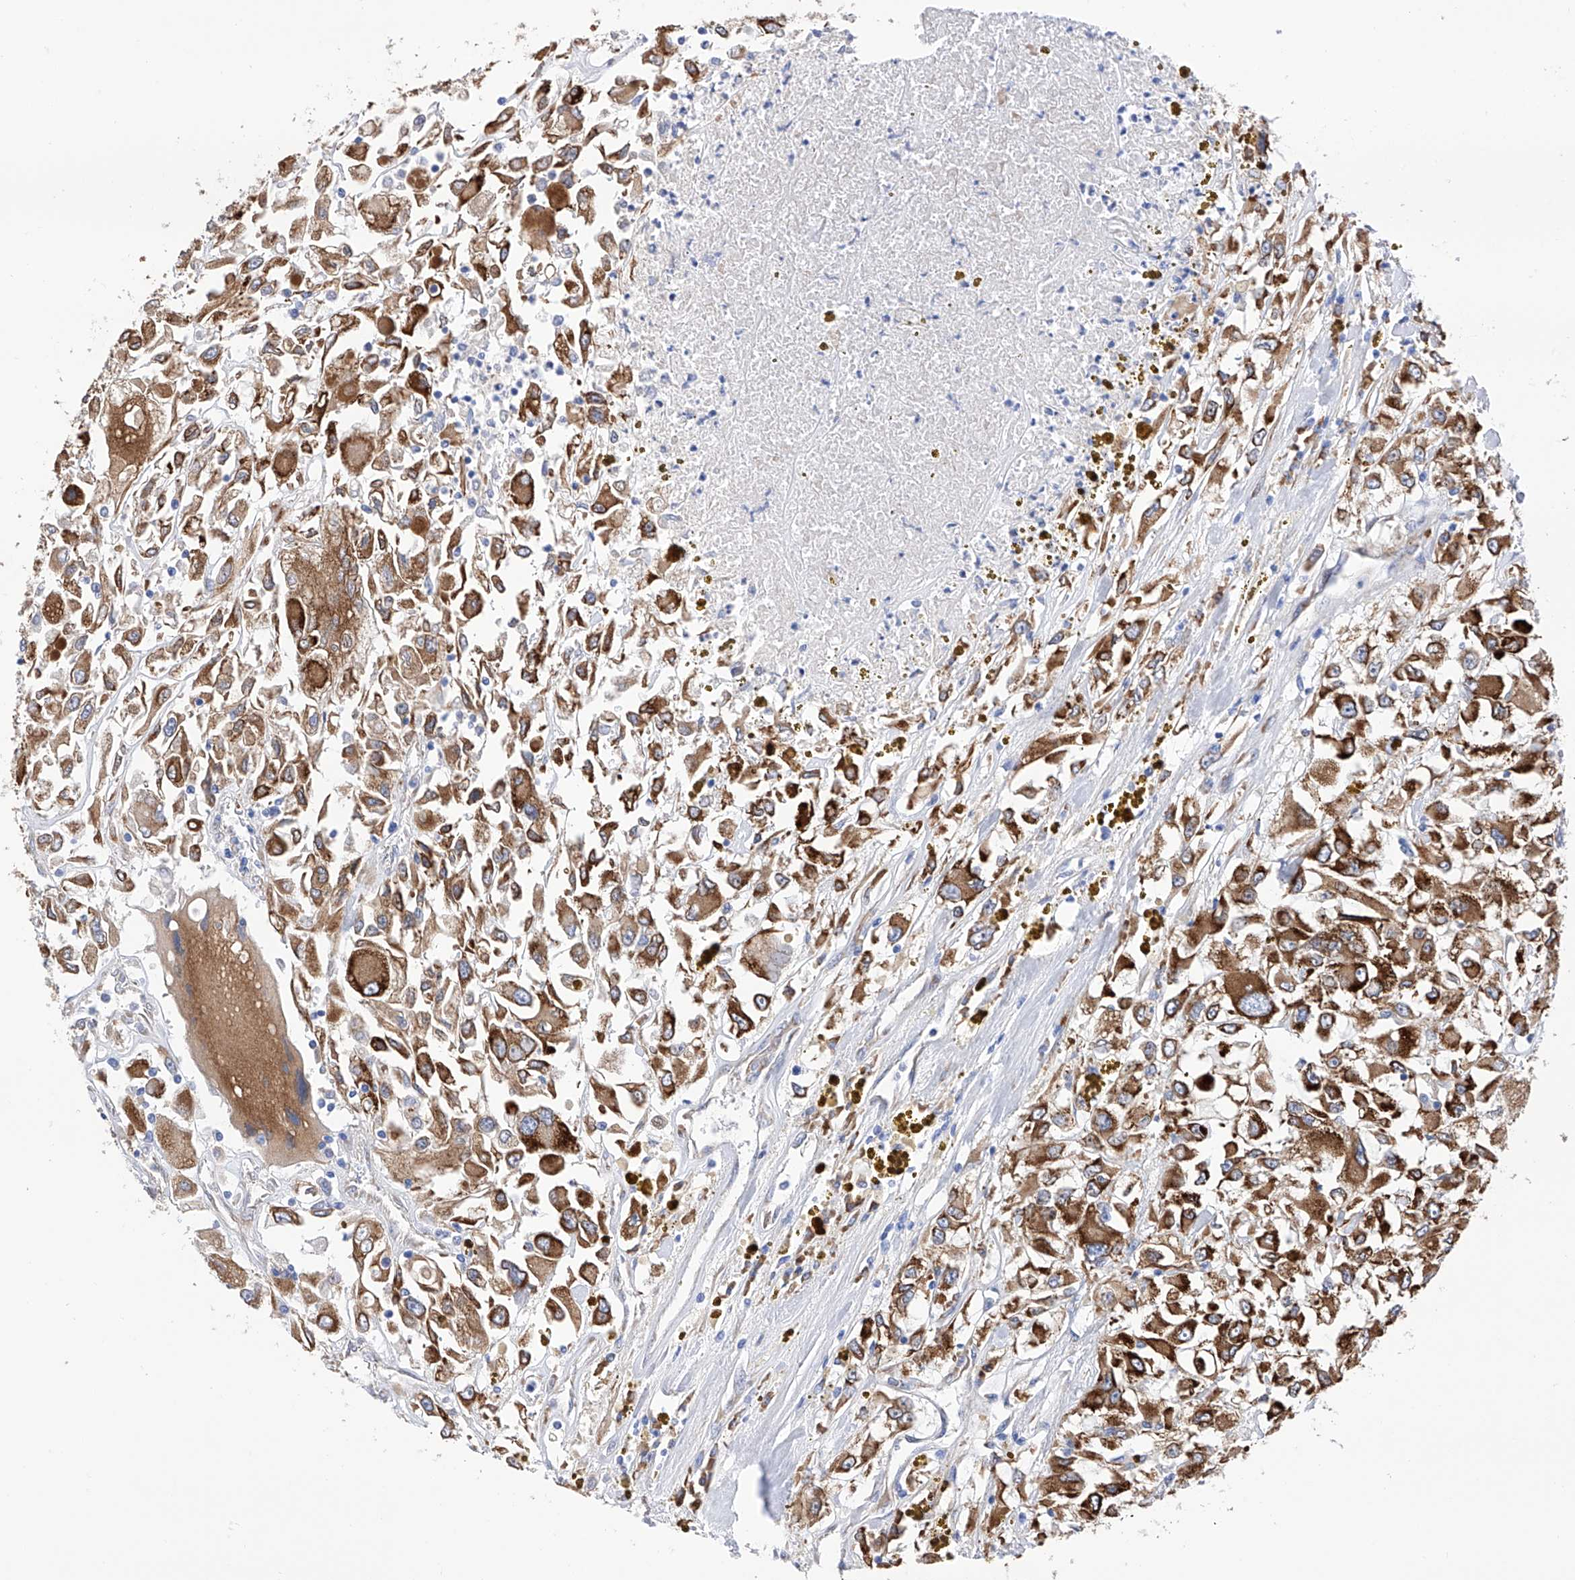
{"staining": {"intensity": "strong", "quantity": ">75%", "location": "cytoplasmic/membranous"}, "tissue": "renal cancer", "cell_type": "Tumor cells", "image_type": "cancer", "snomed": [{"axis": "morphology", "description": "Adenocarcinoma, NOS"}, {"axis": "topography", "description": "Kidney"}], "caption": "High-power microscopy captured an immunohistochemistry (IHC) image of adenocarcinoma (renal), revealing strong cytoplasmic/membranous positivity in approximately >75% of tumor cells.", "gene": "PDIA5", "patient": {"sex": "female", "age": 52}}